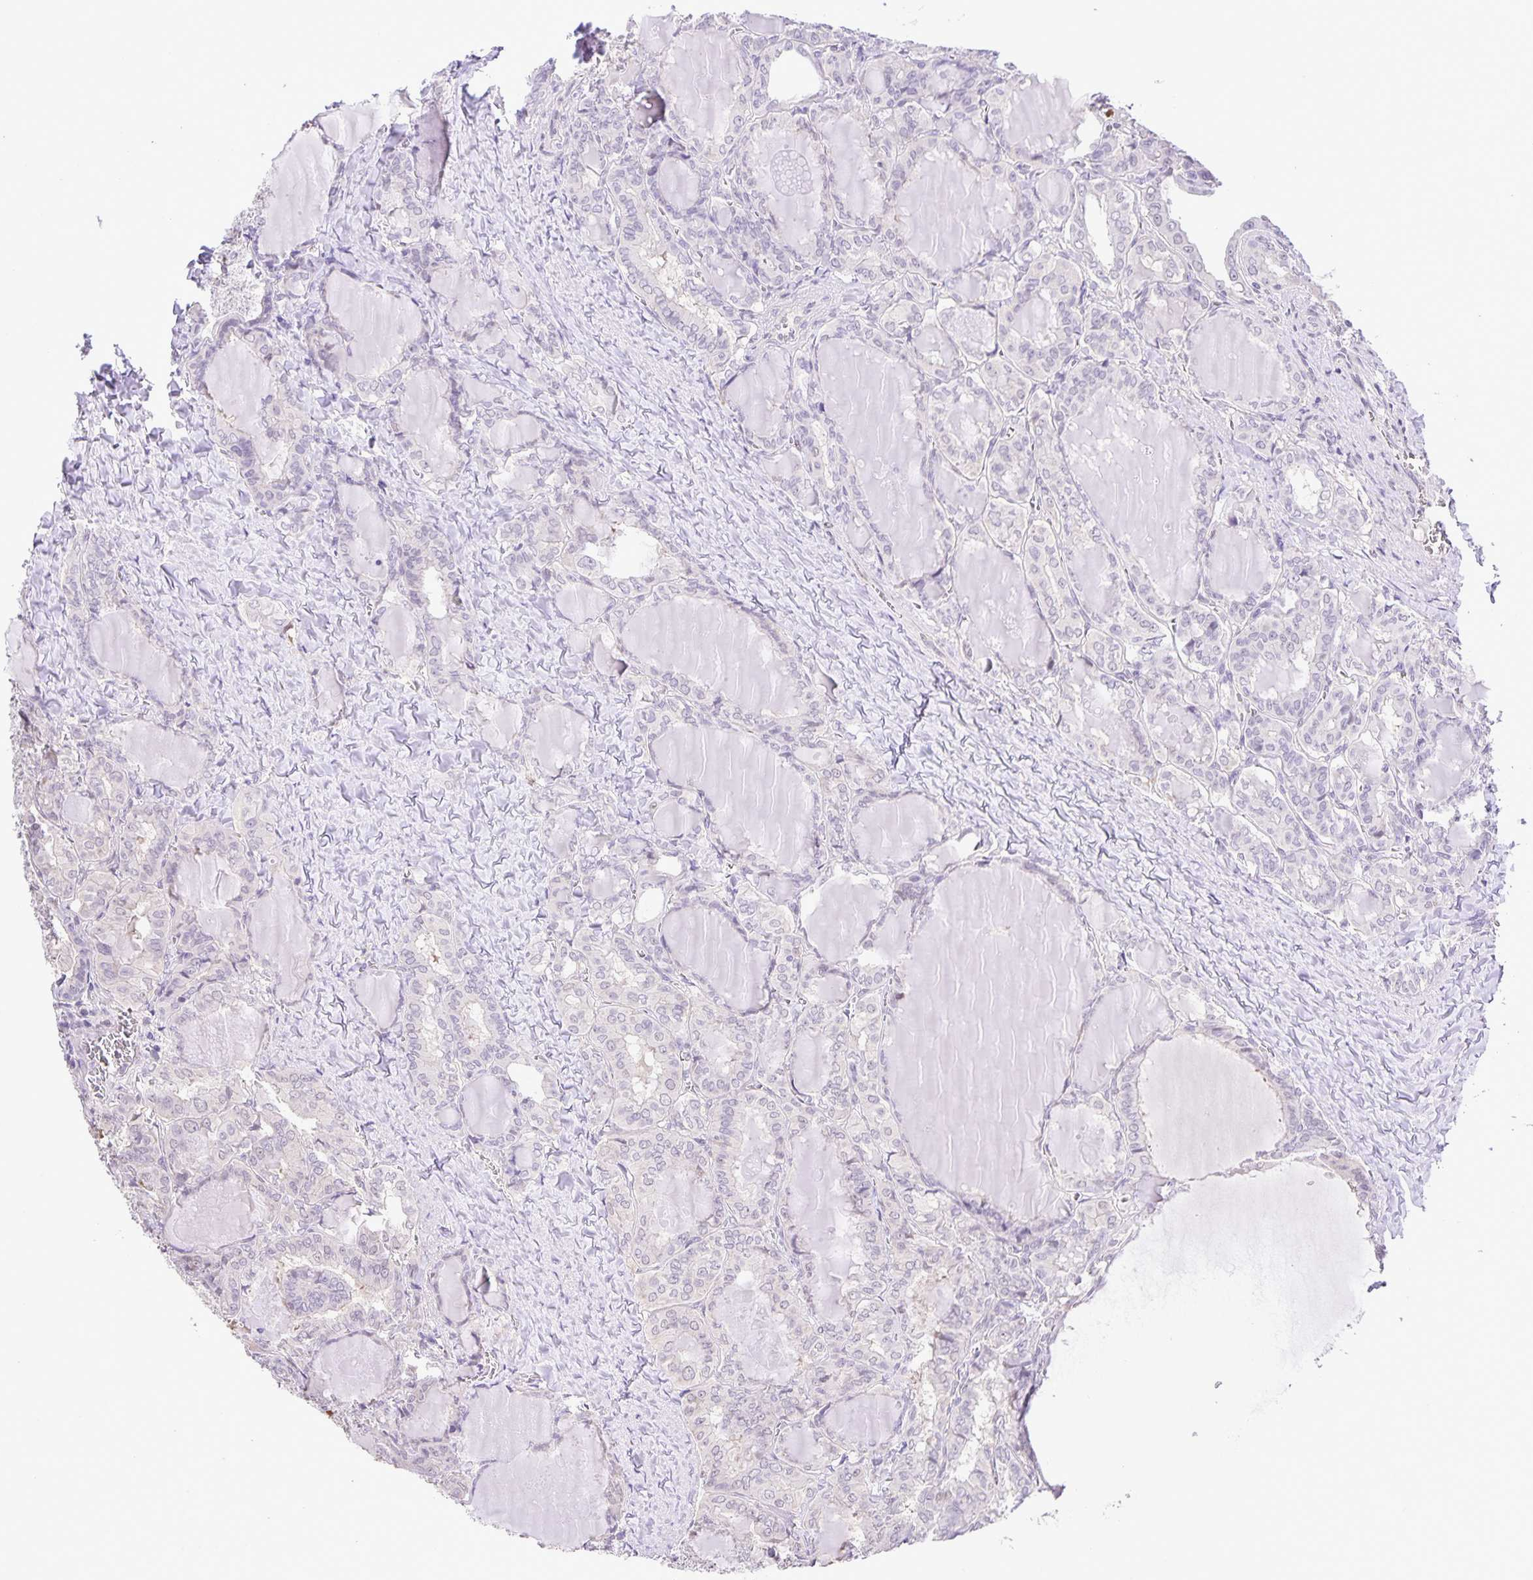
{"staining": {"intensity": "negative", "quantity": "none", "location": "none"}, "tissue": "thyroid cancer", "cell_type": "Tumor cells", "image_type": "cancer", "snomed": [{"axis": "morphology", "description": "Papillary adenocarcinoma, NOS"}, {"axis": "topography", "description": "Thyroid gland"}], "caption": "The photomicrograph demonstrates no staining of tumor cells in thyroid cancer (papillary adenocarcinoma).", "gene": "ONECUT2", "patient": {"sex": "female", "age": 46}}